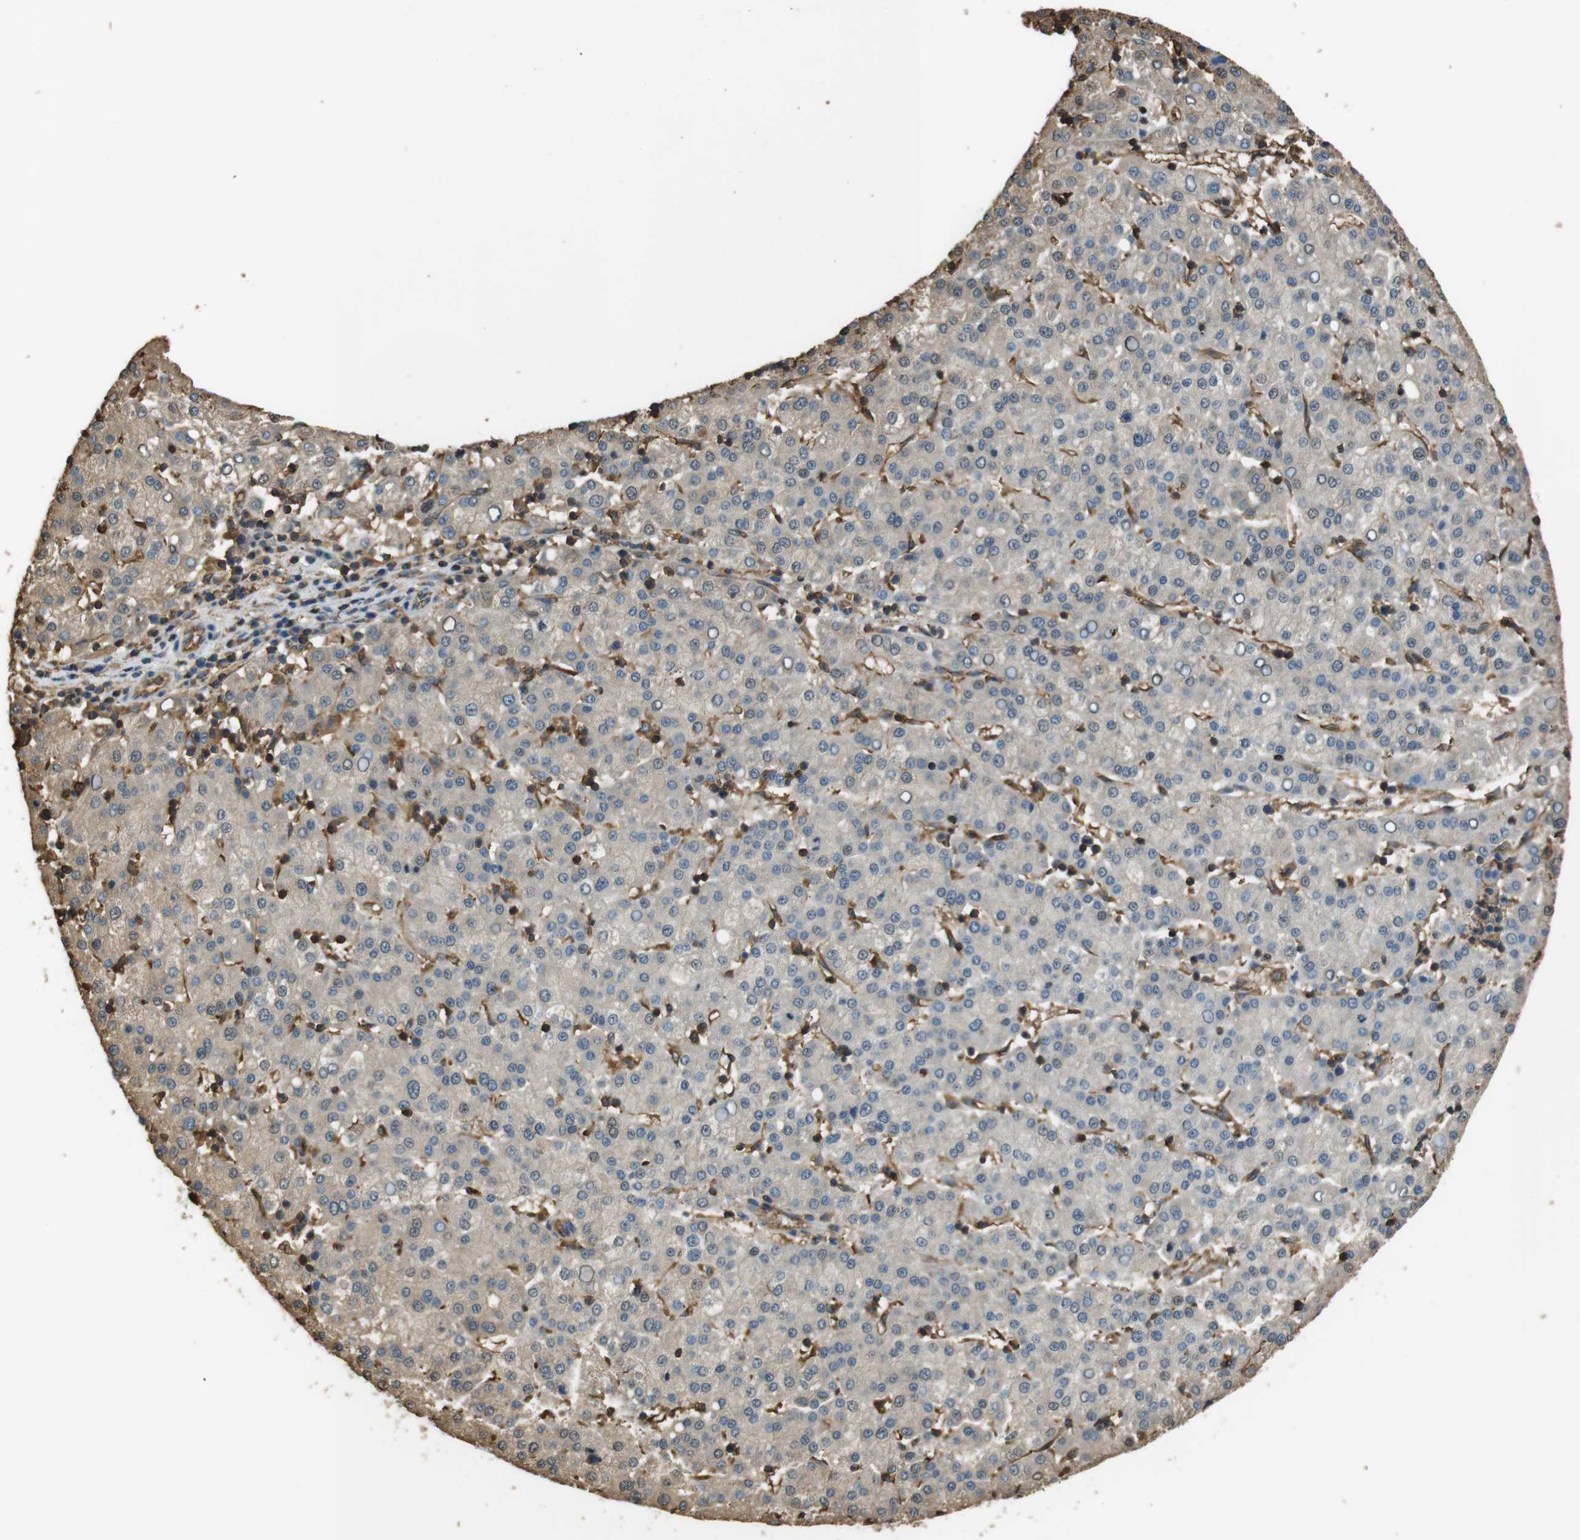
{"staining": {"intensity": "weak", "quantity": "<25%", "location": "cytoplasmic/membranous"}, "tissue": "liver cancer", "cell_type": "Tumor cells", "image_type": "cancer", "snomed": [{"axis": "morphology", "description": "Carcinoma, Hepatocellular, NOS"}, {"axis": "topography", "description": "Liver"}], "caption": "An immunohistochemistry (IHC) image of hepatocellular carcinoma (liver) is shown. There is no staining in tumor cells of hepatocellular carcinoma (liver). (DAB (3,3'-diaminobenzidine) IHC with hematoxylin counter stain).", "gene": "FCAR", "patient": {"sex": "female", "age": 58}}